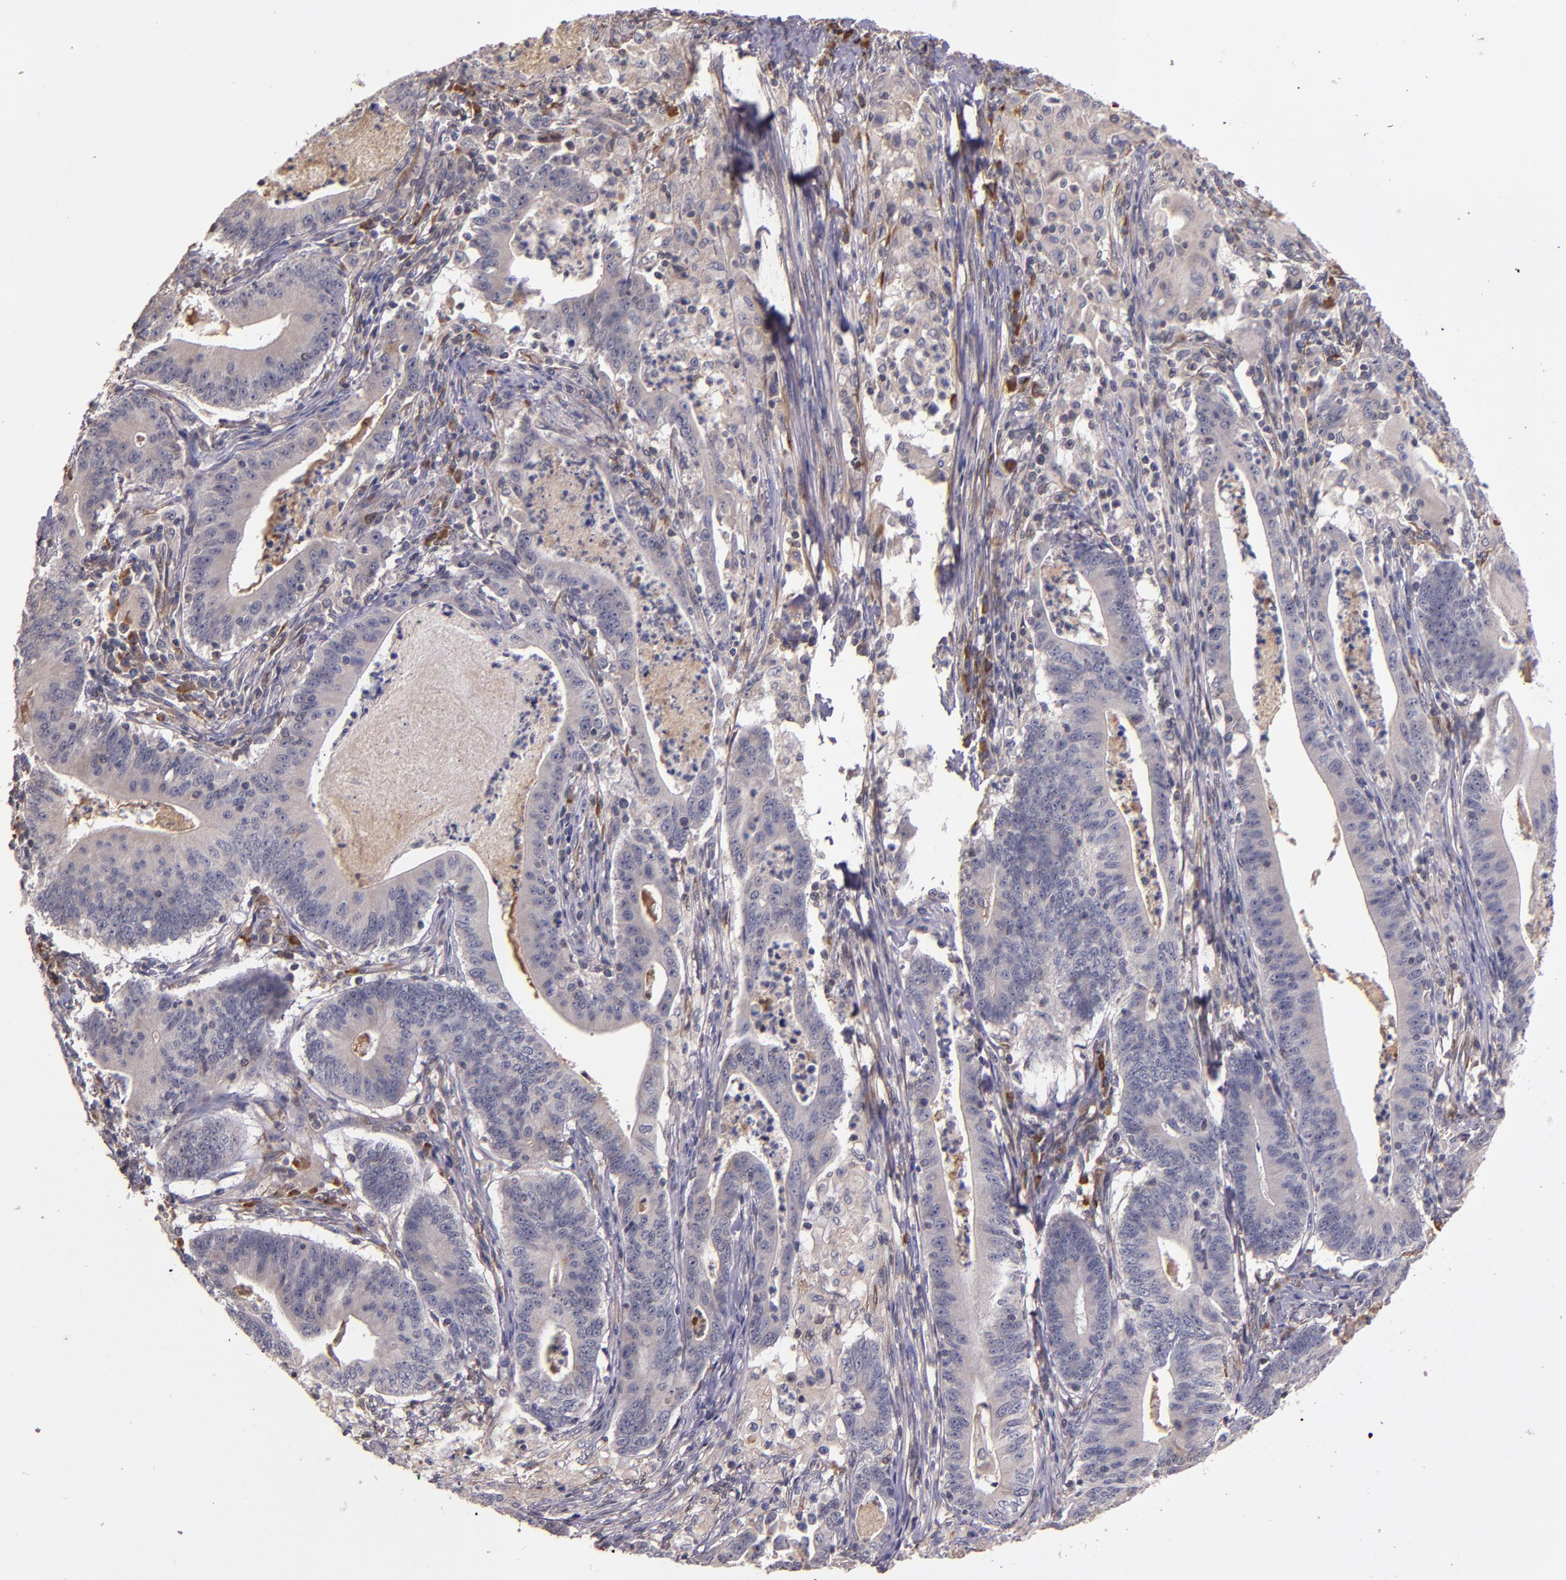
{"staining": {"intensity": "weak", "quantity": ">75%", "location": "cytoplasmic/membranous"}, "tissue": "stomach cancer", "cell_type": "Tumor cells", "image_type": "cancer", "snomed": [{"axis": "morphology", "description": "Adenocarcinoma, NOS"}, {"axis": "topography", "description": "Stomach, lower"}], "caption": "A low amount of weak cytoplasmic/membranous staining is appreciated in approximately >75% of tumor cells in stomach cancer tissue. (DAB = brown stain, brightfield microscopy at high magnification).", "gene": "PRAF2", "patient": {"sex": "female", "age": 86}}